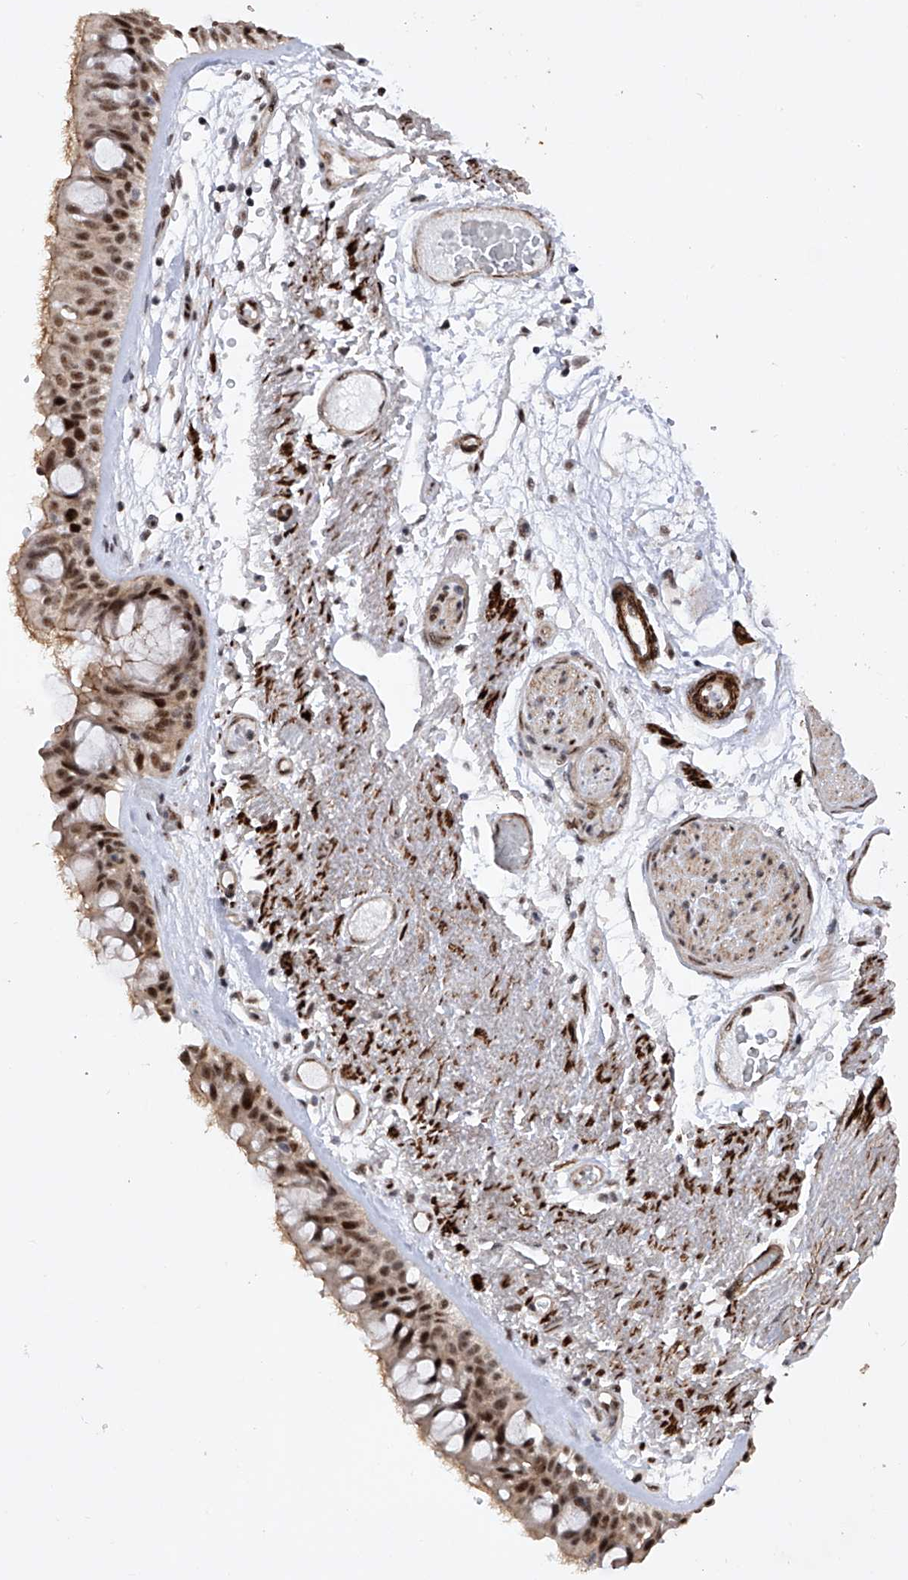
{"staining": {"intensity": "strong", "quantity": "25%-75%", "location": "cytoplasmic/membranous,nuclear"}, "tissue": "bronchus", "cell_type": "Respiratory epithelial cells", "image_type": "normal", "snomed": [{"axis": "morphology", "description": "Normal tissue, NOS"}, {"axis": "morphology", "description": "Squamous cell carcinoma, NOS"}, {"axis": "topography", "description": "Lymph node"}, {"axis": "topography", "description": "Bronchus"}, {"axis": "topography", "description": "Lung"}], "caption": "Bronchus was stained to show a protein in brown. There is high levels of strong cytoplasmic/membranous,nuclear positivity in about 25%-75% of respiratory epithelial cells. The protein is stained brown, and the nuclei are stained in blue (DAB IHC with brightfield microscopy, high magnification).", "gene": "NFATC4", "patient": {"sex": "male", "age": 66}}